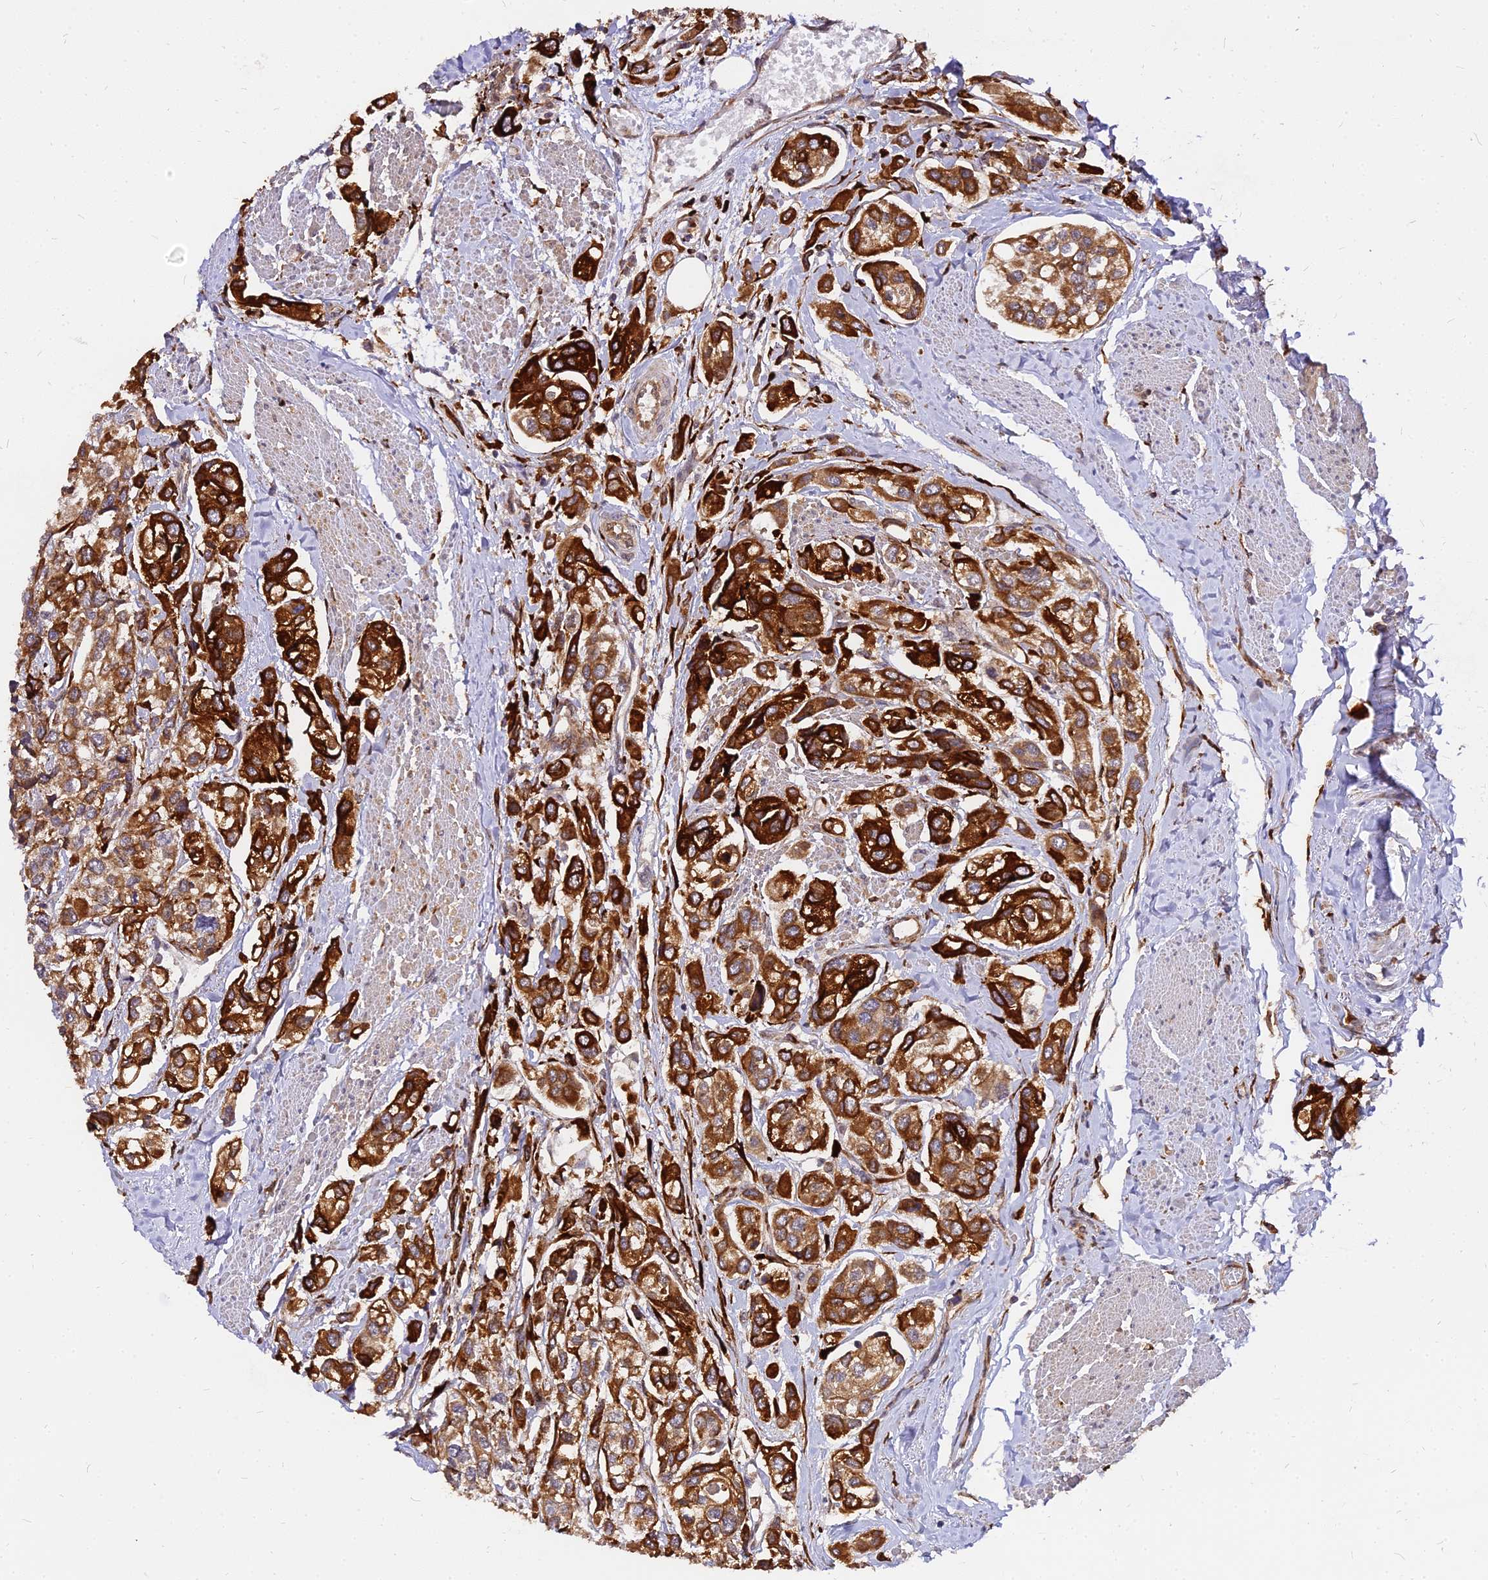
{"staining": {"intensity": "strong", "quantity": ">75%", "location": "cytoplasmic/membranous"}, "tissue": "urothelial cancer", "cell_type": "Tumor cells", "image_type": "cancer", "snomed": [{"axis": "morphology", "description": "Urothelial carcinoma, High grade"}, {"axis": "topography", "description": "Urinary bladder"}], "caption": "This photomicrograph demonstrates immunohistochemistry staining of high-grade urothelial carcinoma, with high strong cytoplasmic/membranous positivity in about >75% of tumor cells.", "gene": "PDE4D", "patient": {"sex": "male", "age": 67}}